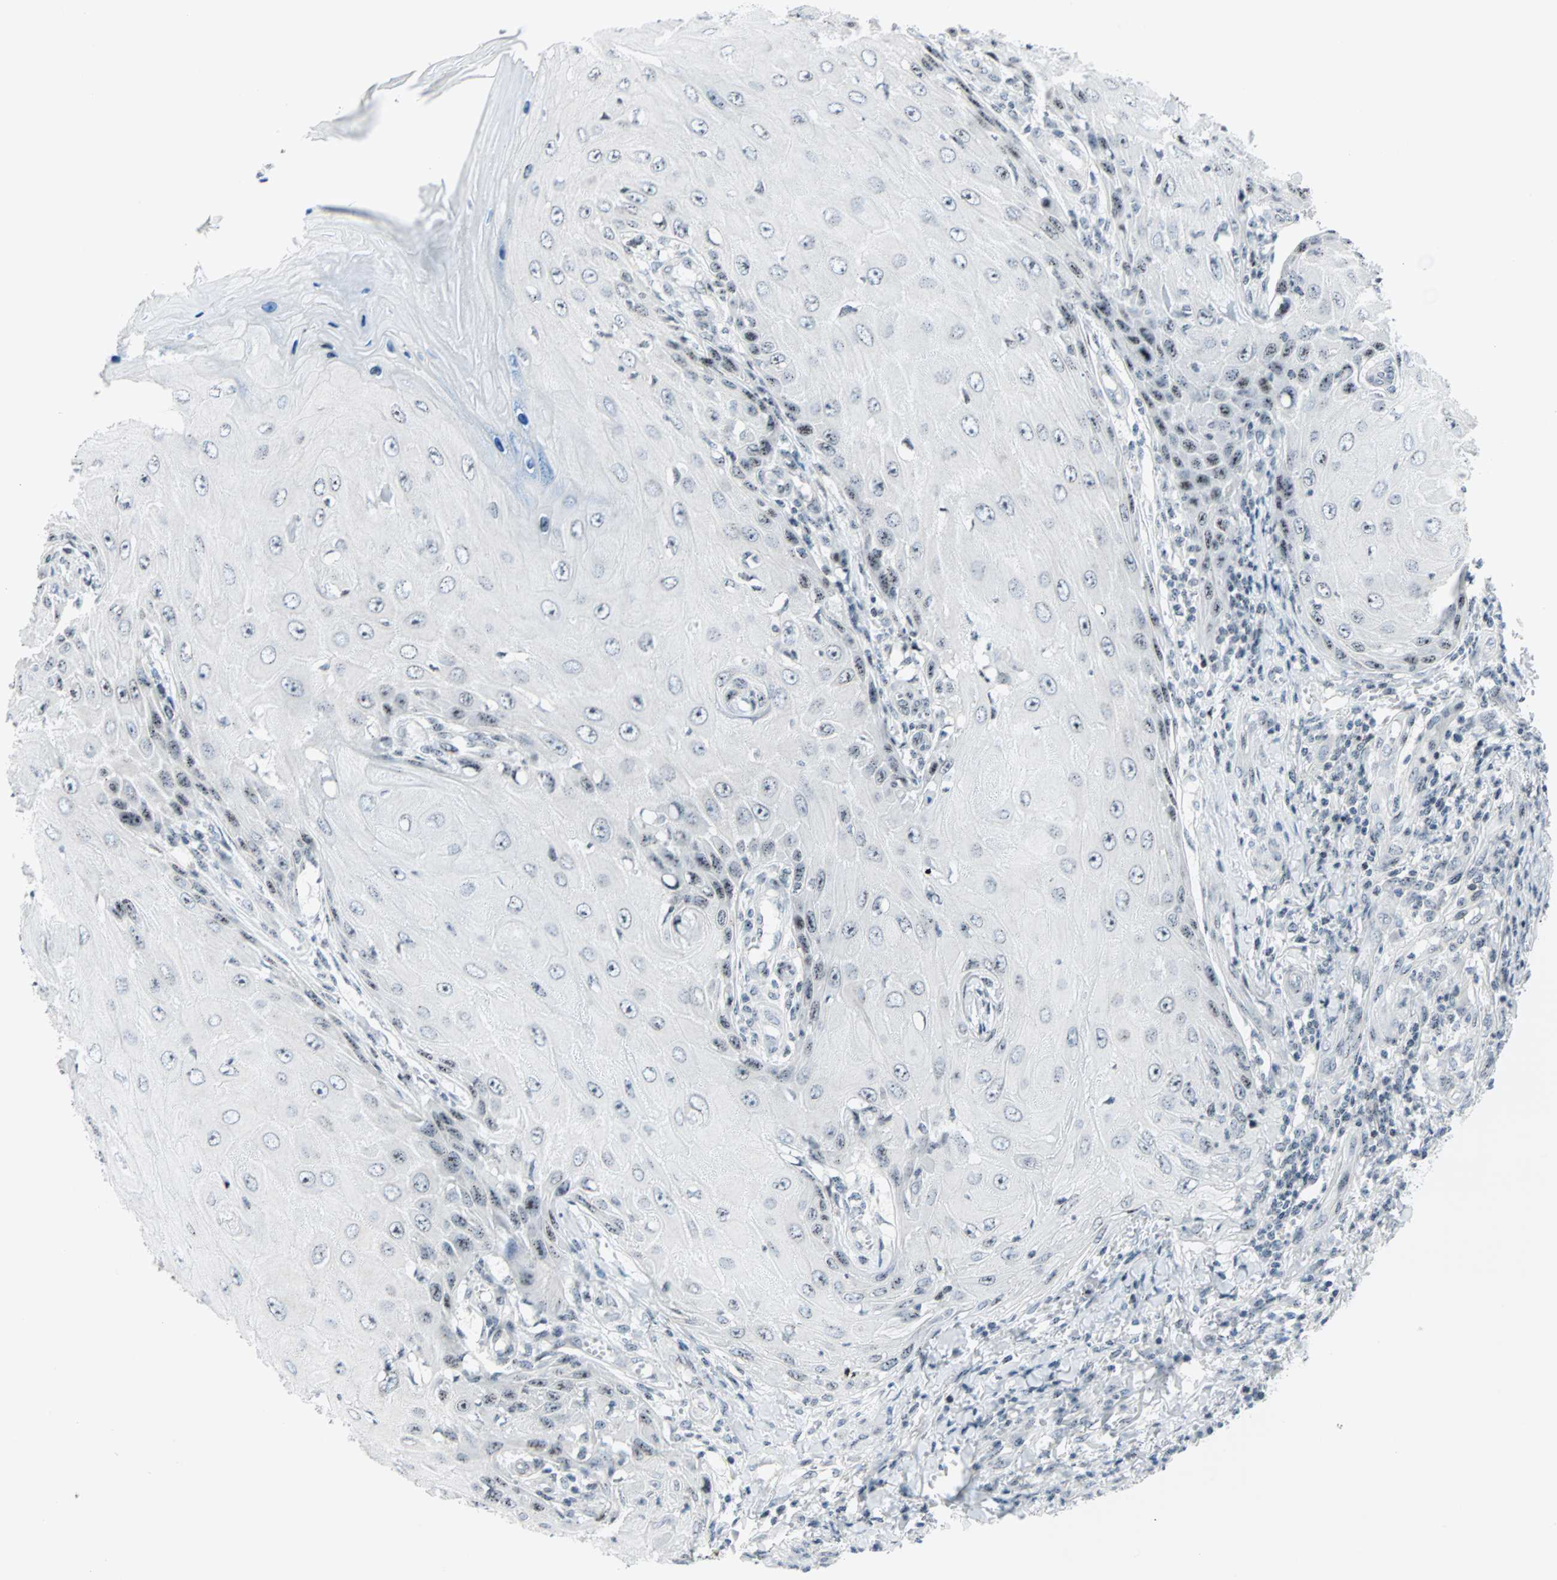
{"staining": {"intensity": "weak", "quantity": "<25%", "location": "nuclear"}, "tissue": "skin cancer", "cell_type": "Tumor cells", "image_type": "cancer", "snomed": [{"axis": "morphology", "description": "Squamous cell carcinoma, NOS"}, {"axis": "topography", "description": "Skin"}], "caption": "There is no significant staining in tumor cells of skin squamous cell carcinoma.", "gene": "CENPA", "patient": {"sex": "female", "age": 73}}